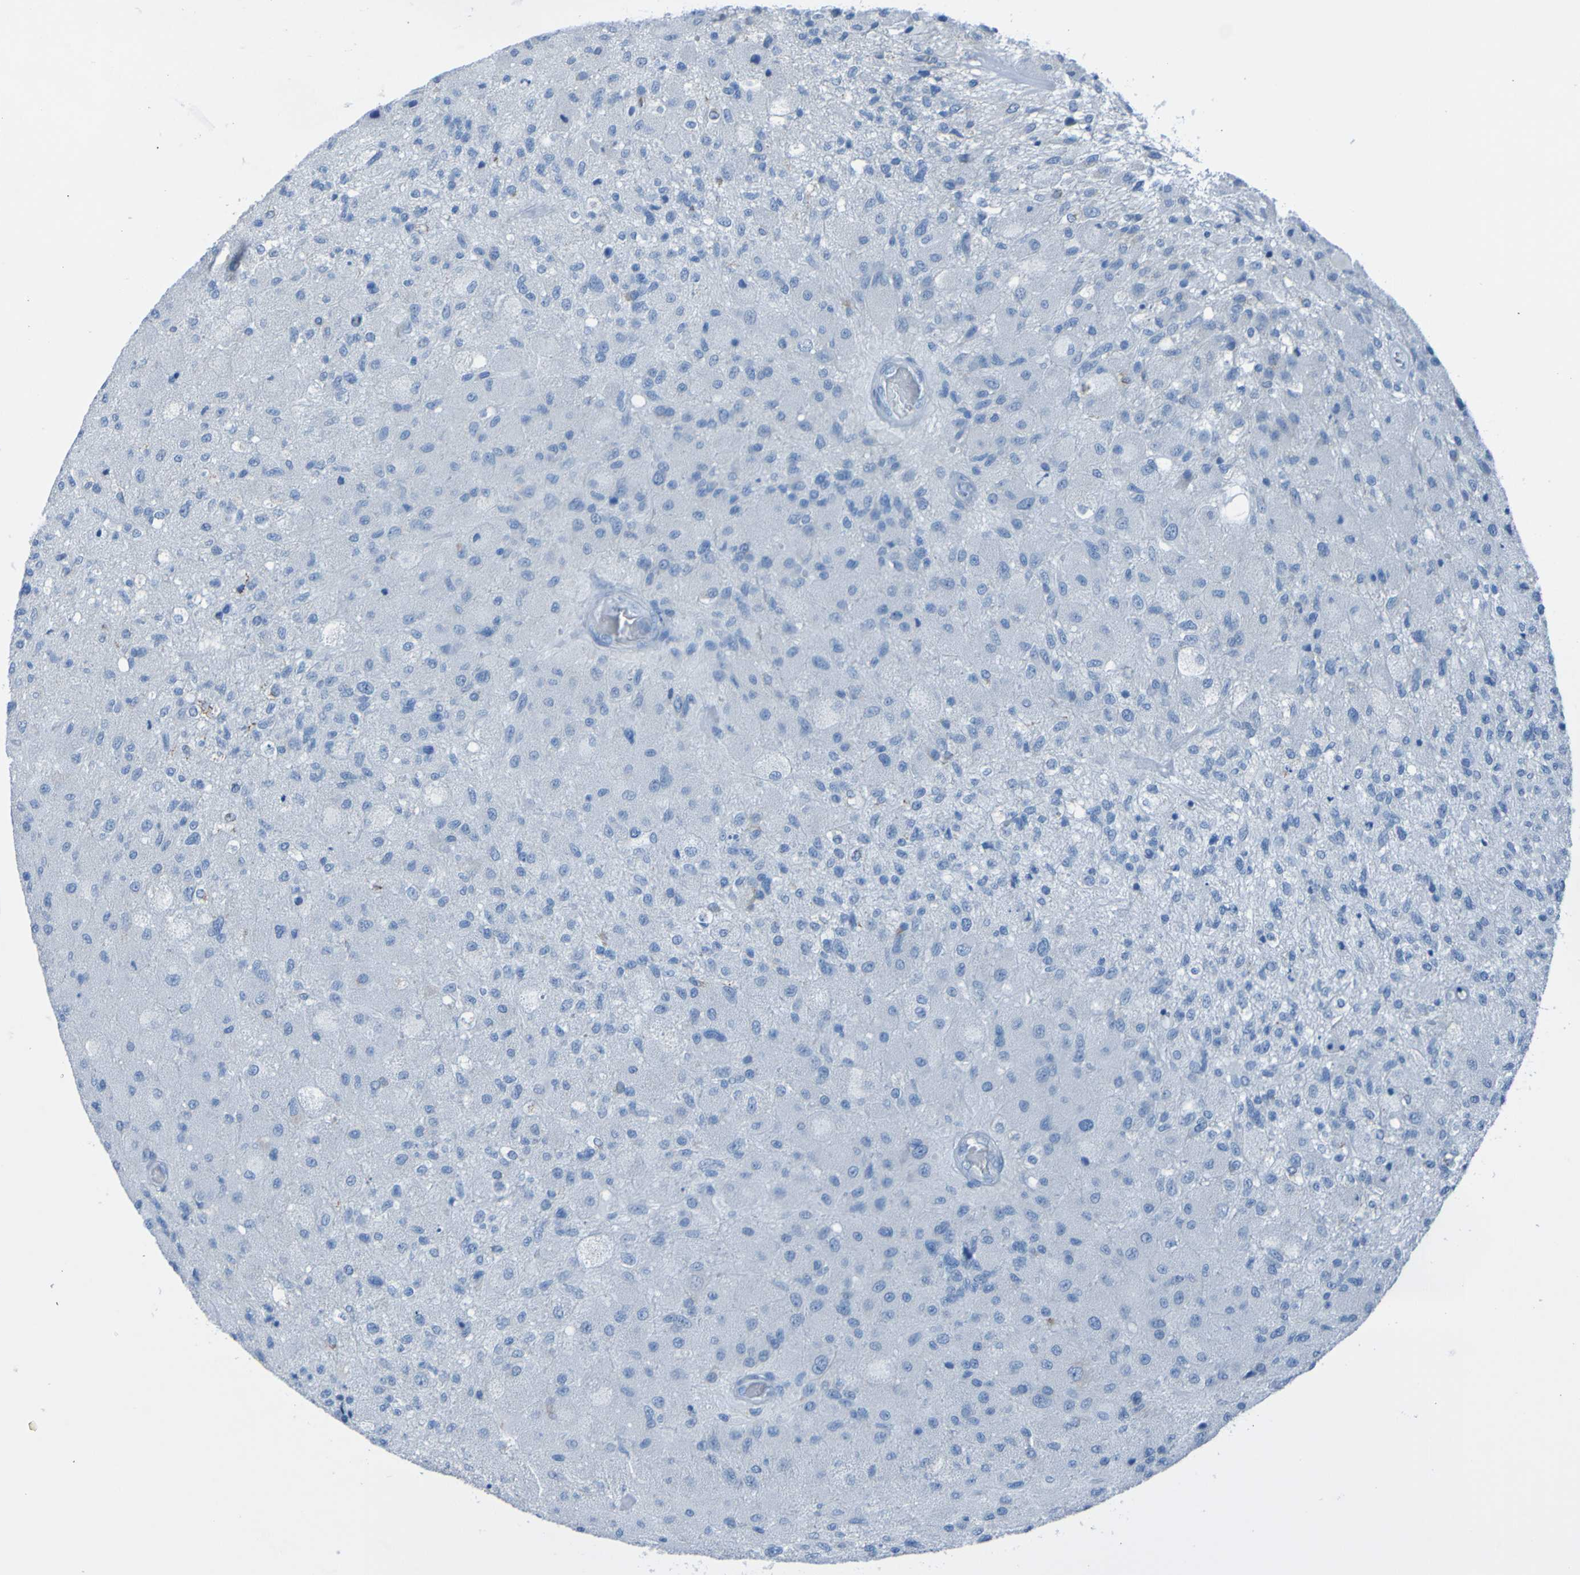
{"staining": {"intensity": "negative", "quantity": "none", "location": "none"}, "tissue": "glioma", "cell_type": "Tumor cells", "image_type": "cancer", "snomed": [{"axis": "morphology", "description": "Normal tissue, NOS"}, {"axis": "morphology", "description": "Glioma, malignant, High grade"}, {"axis": "topography", "description": "Cerebral cortex"}], "caption": "The image displays no significant expression in tumor cells of high-grade glioma (malignant).", "gene": "ACMSD", "patient": {"sex": "male", "age": 77}}